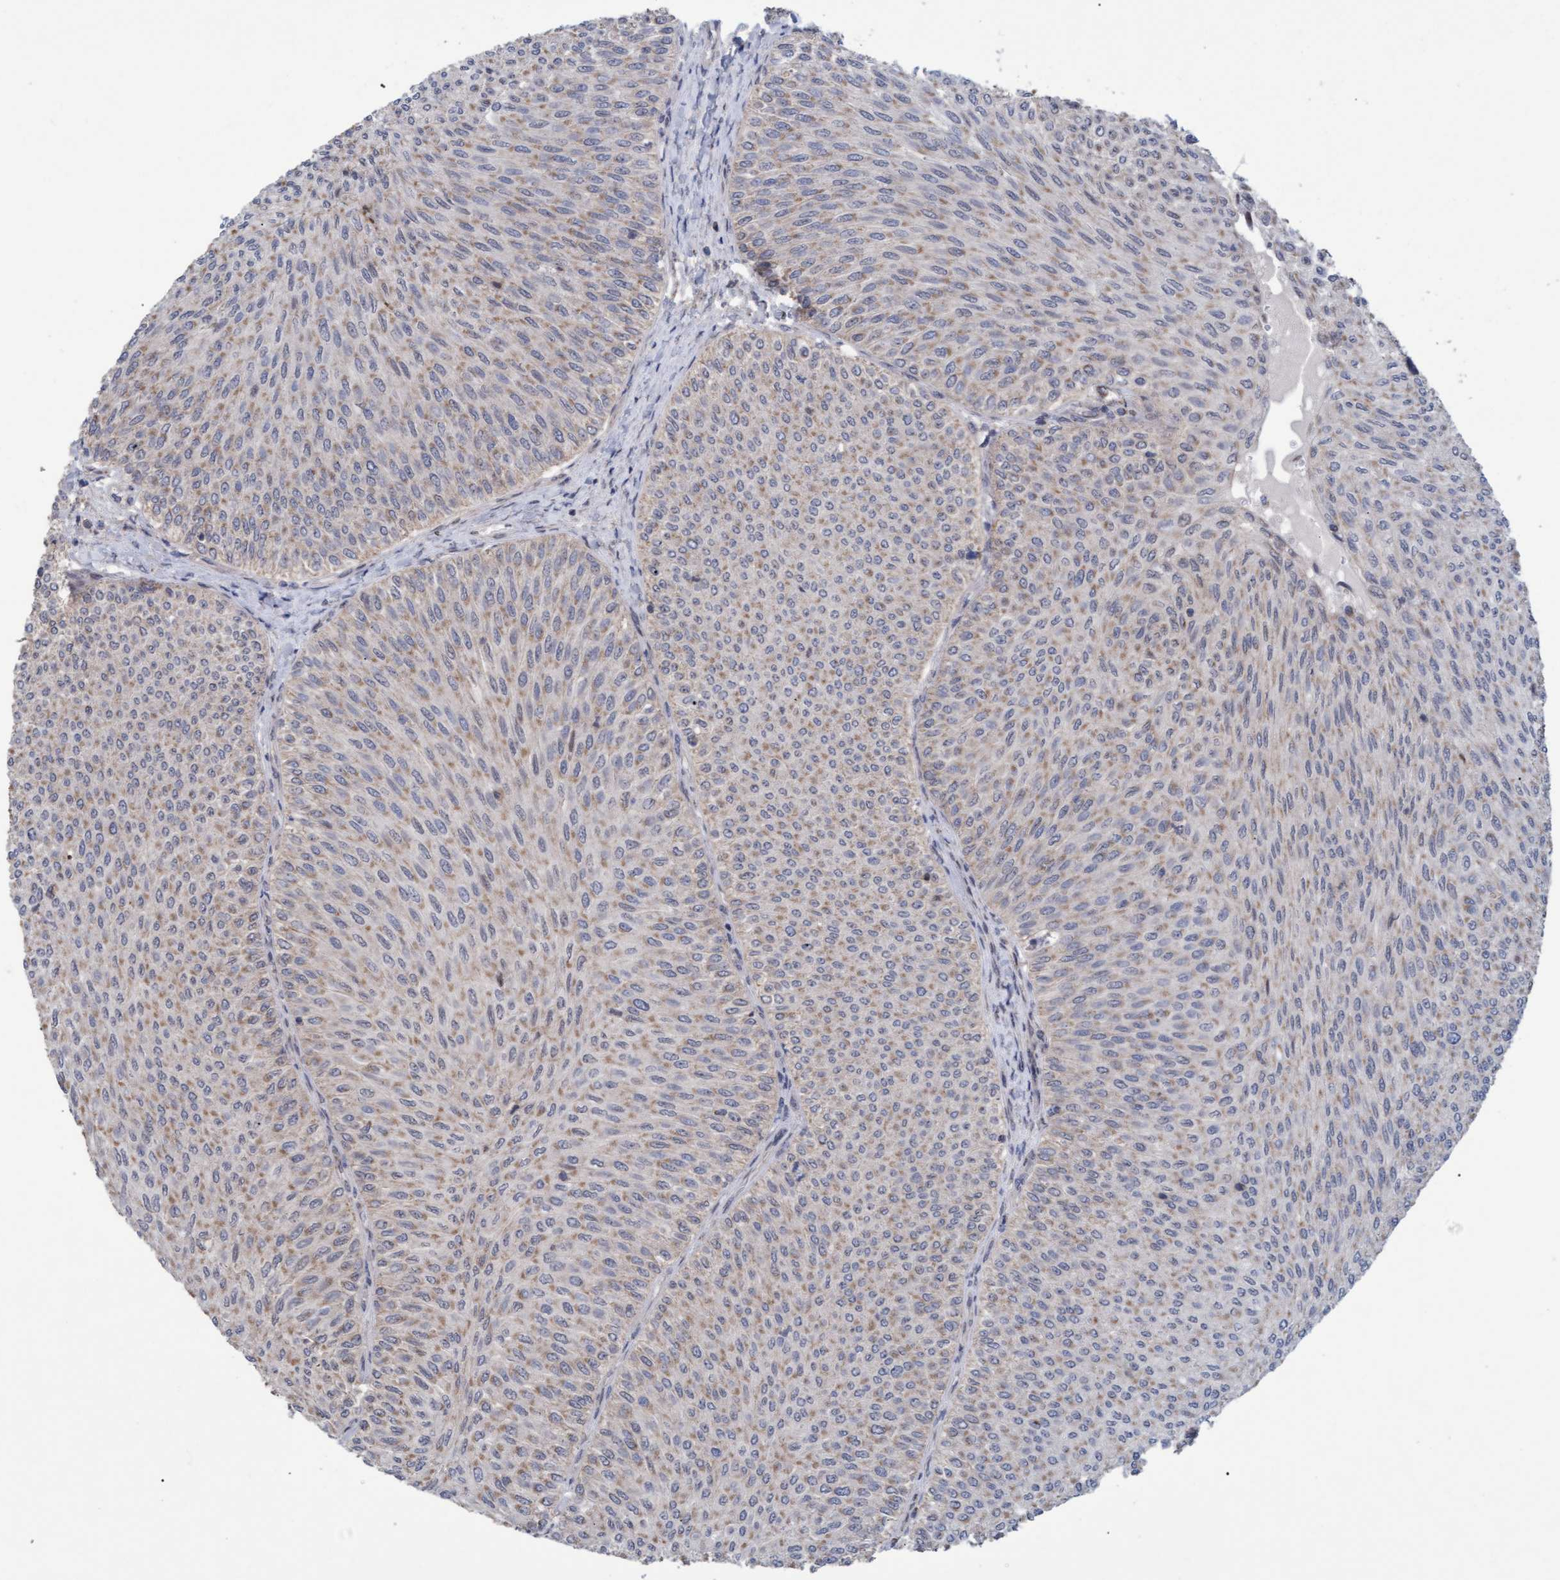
{"staining": {"intensity": "weak", "quantity": ">75%", "location": "cytoplasmic/membranous"}, "tissue": "urothelial cancer", "cell_type": "Tumor cells", "image_type": "cancer", "snomed": [{"axis": "morphology", "description": "Urothelial carcinoma, Low grade"}, {"axis": "topography", "description": "Urinary bladder"}], "caption": "IHC histopathology image of neoplastic tissue: human urothelial cancer stained using immunohistochemistry exhibits low levels of weak protein expression localized specifically in the cytoplasmic/membranous of tumor cells, appearing as a cytoplasmic/membranous brown color.", "gene": "MGLL", "patient": {"sex": "male", "age": 78}}